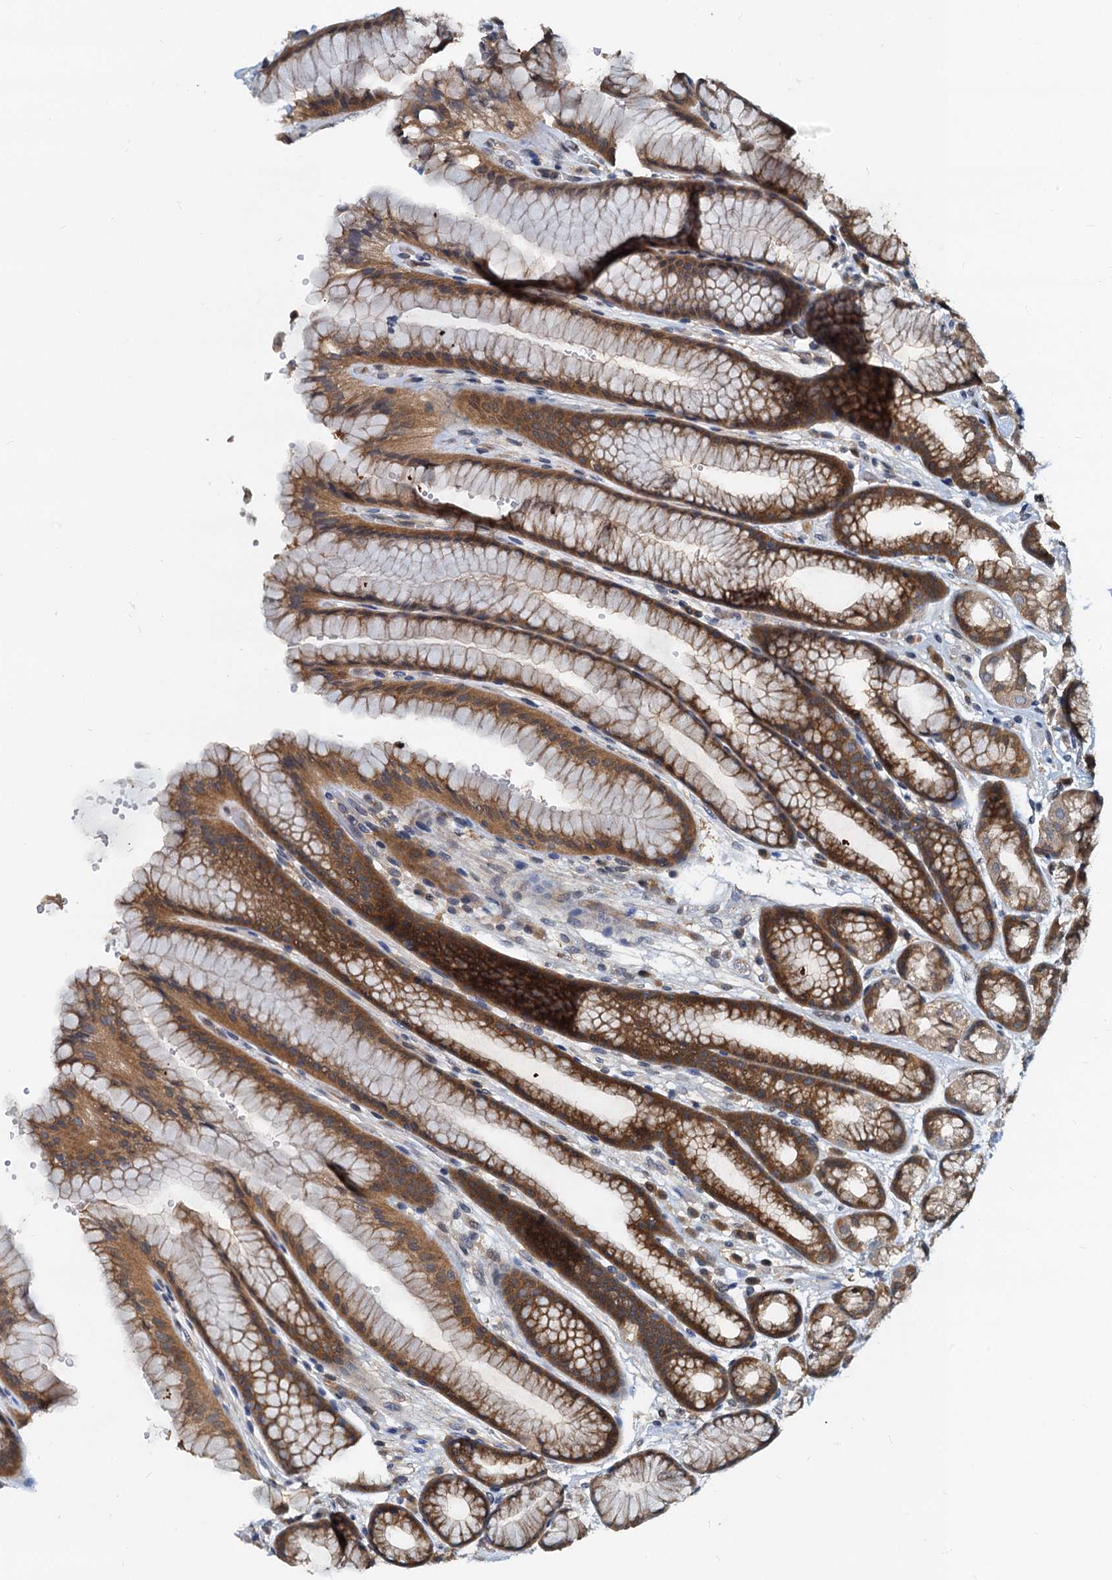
{"staining": {"intensity": "moderate", "quantity": ">75%", "location": "cytoplasmic/membranous,nuclear"}, "tissue": "stomach", "cell_type": "Glandular cells", "image_type": "normal", "snomed": [{"axis": "morphology", "description": "Normal tissue, NOS"}, {"axis": "morphology", "description": "Adenocarcinoma, NOS"}, {"axis": "topography", "description": "Stomach"}], "caption": "Brown immunohistochemical staining in normal stomach reveals moderate cytoplasmic/membranous,nuclear staining in approximately >75% of glandular cells. (DAB IHC, brown staining for protein, blue staining for nuclei).", "gene": "PTGES3", "patient": {"sex": "male", "age": 57}}